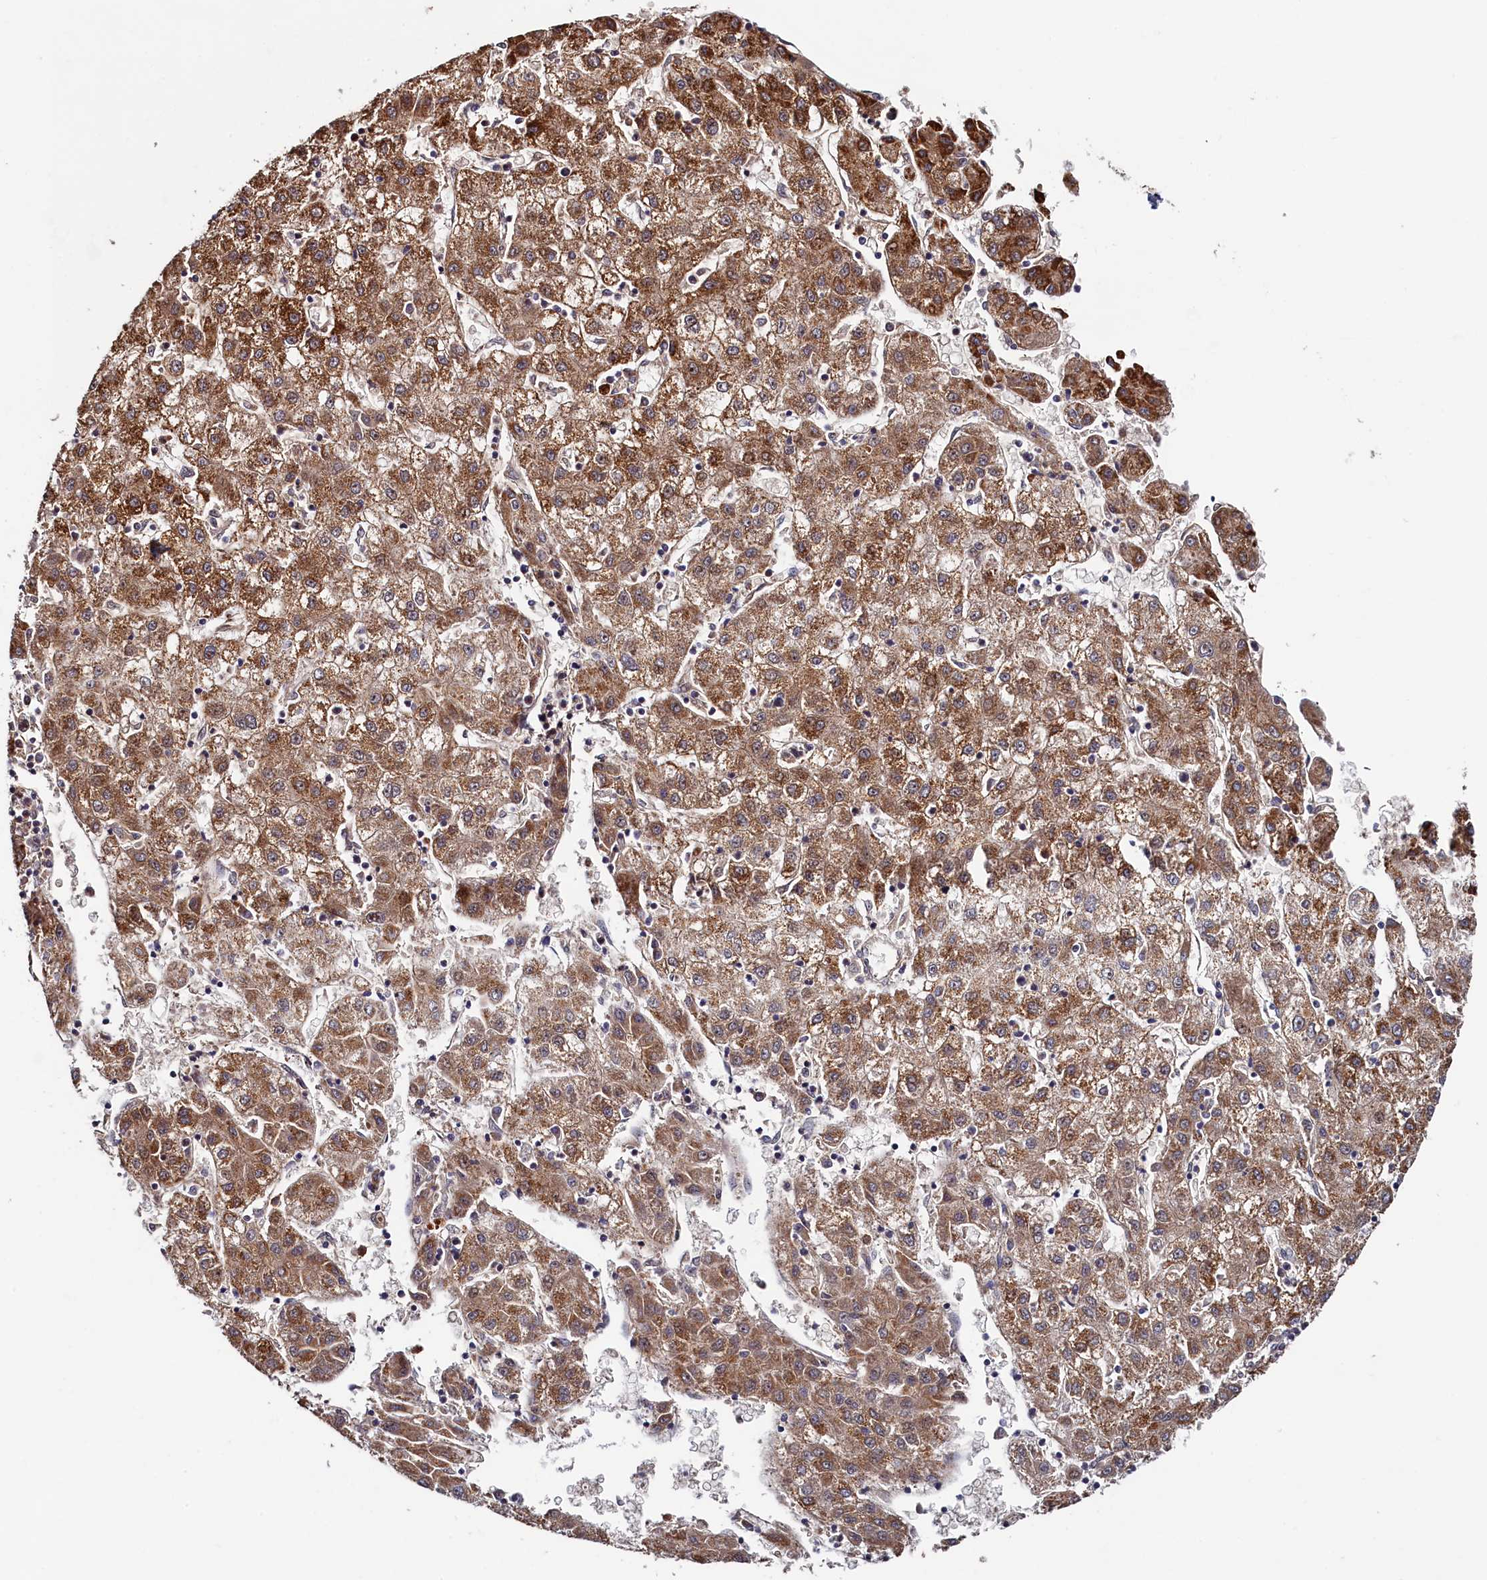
{"staining": {"intensity": "moderate", "quantity": ">75%", "location": "cytoplasmic/membranous"}, "tissue": "liver cancer", "cell_type": "Tumor cells", "image_type": "cancer", "snomed": [{"axis": "morphology", "description": "Carcinoma, Hepatocellular, NOS"}, {"axis": "topography", "description": "Liver"}], "caption": "Hepatocellular carcinoma (liver) stained with a brown dye displays moderate cytoplasmic/membranous positive expression in approximately >75% of tumor cells.", "gene": "PIK3C3", "patient": {"sex": "male", "age": 72}}